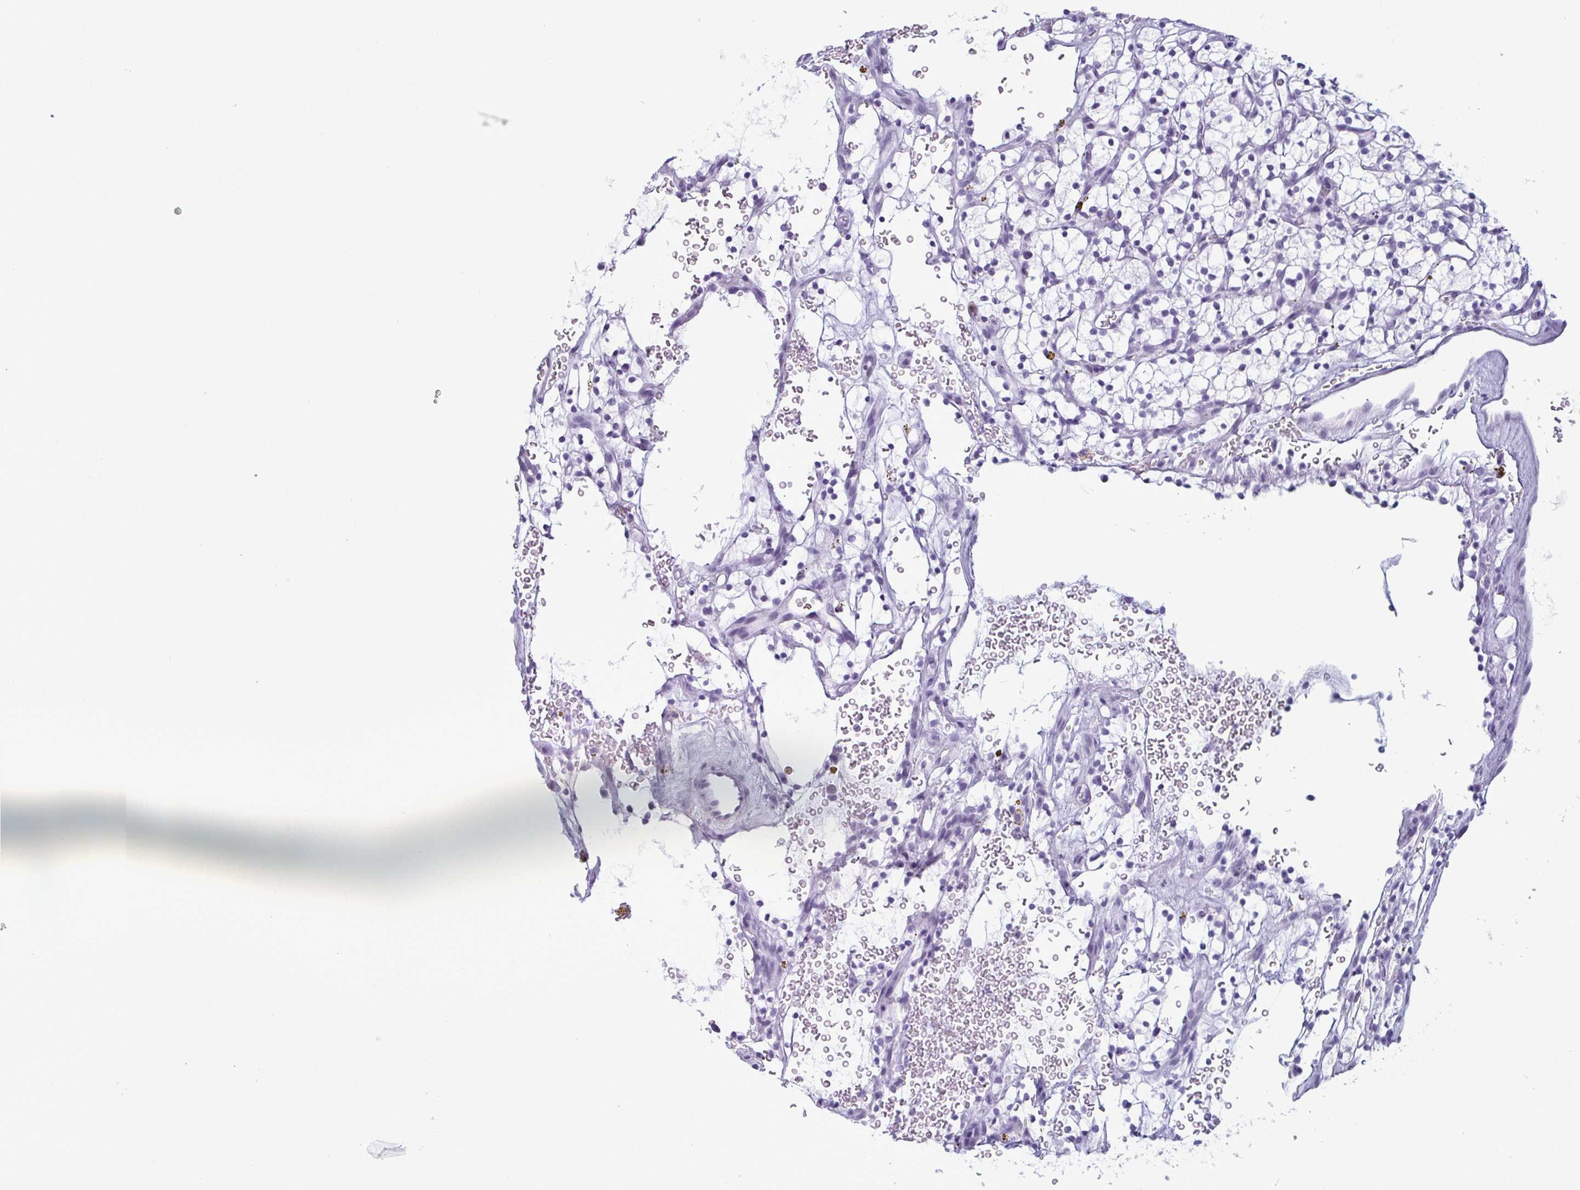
{"staining": {"intensity": "negative", "quantity": "none", "location": "none"}, "tissue": "renal cancer", "cell_type": "Tumor cells", "image_type": "cancer", "snomed": [{"axis": "morphology", "description": "Adenocarcinoma, NOS"}, {"axis": "topography", "description": "Kidney"}], "caption": "DAB immunohistochemical staining of adenocarcinoma (renal) demonstrates no significant staining in tumor cells.", "gene": "CDA", "patient": {"sex": "female", "age": 64}}